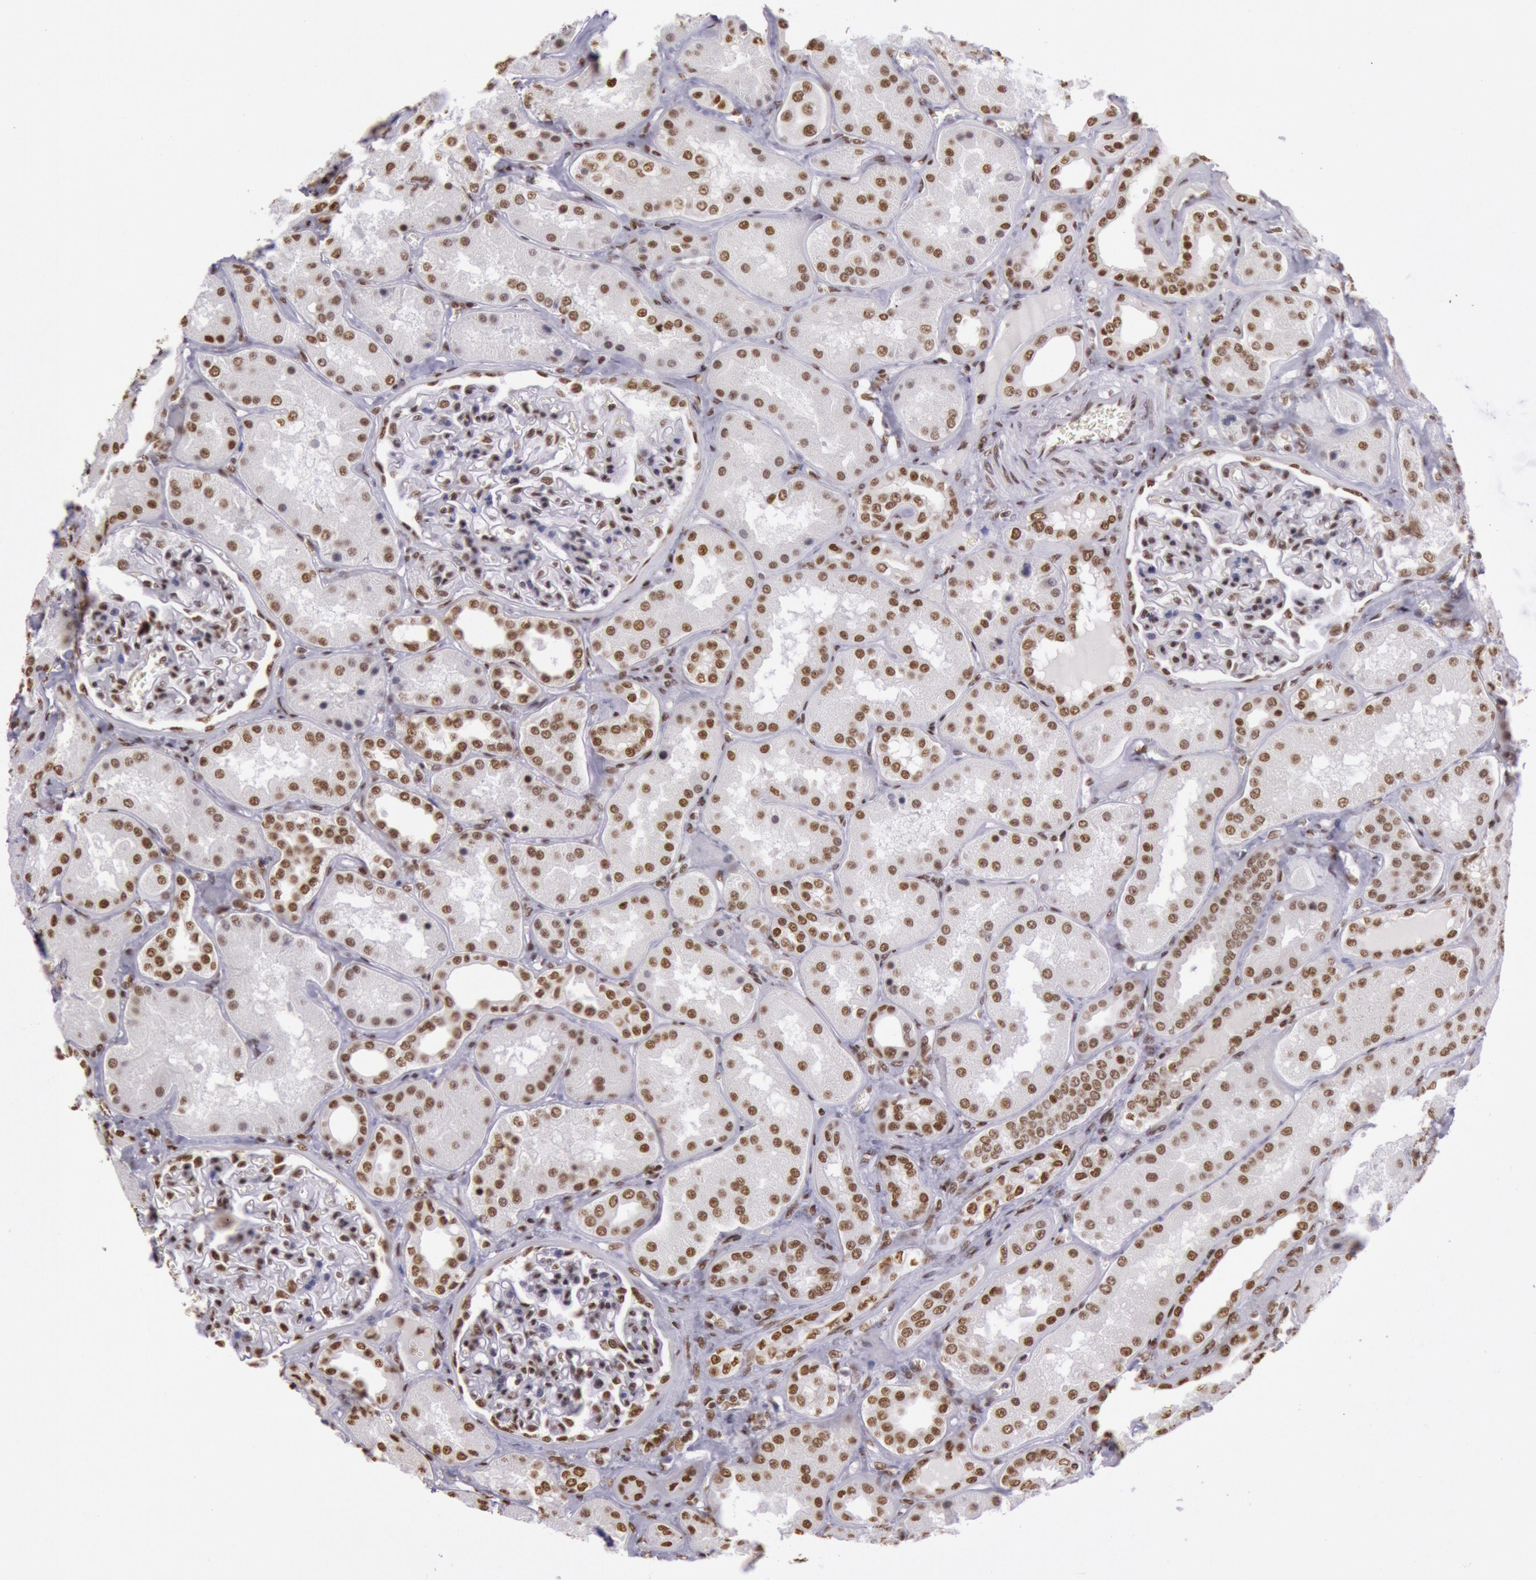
{"staining": {"intensity": "weak", "quantity": "25%-75%", "location": "nuclear"}, "tissue": "kidney", "cell_type": "Cells in glomeruli", "image_type": "normal", "snomed": [{"axis": "morphology", "description": "Normal tissue, NOS"}, {"axis": "topography", "description": "Kidney"}], "caption": "A low amount of weak nuclear expression is appreciated in about 25%-75% of cells in glomeruli in normal kidney.", "gene": "HNRNPH1", "patient": {"sex": "female", "age": 56}}